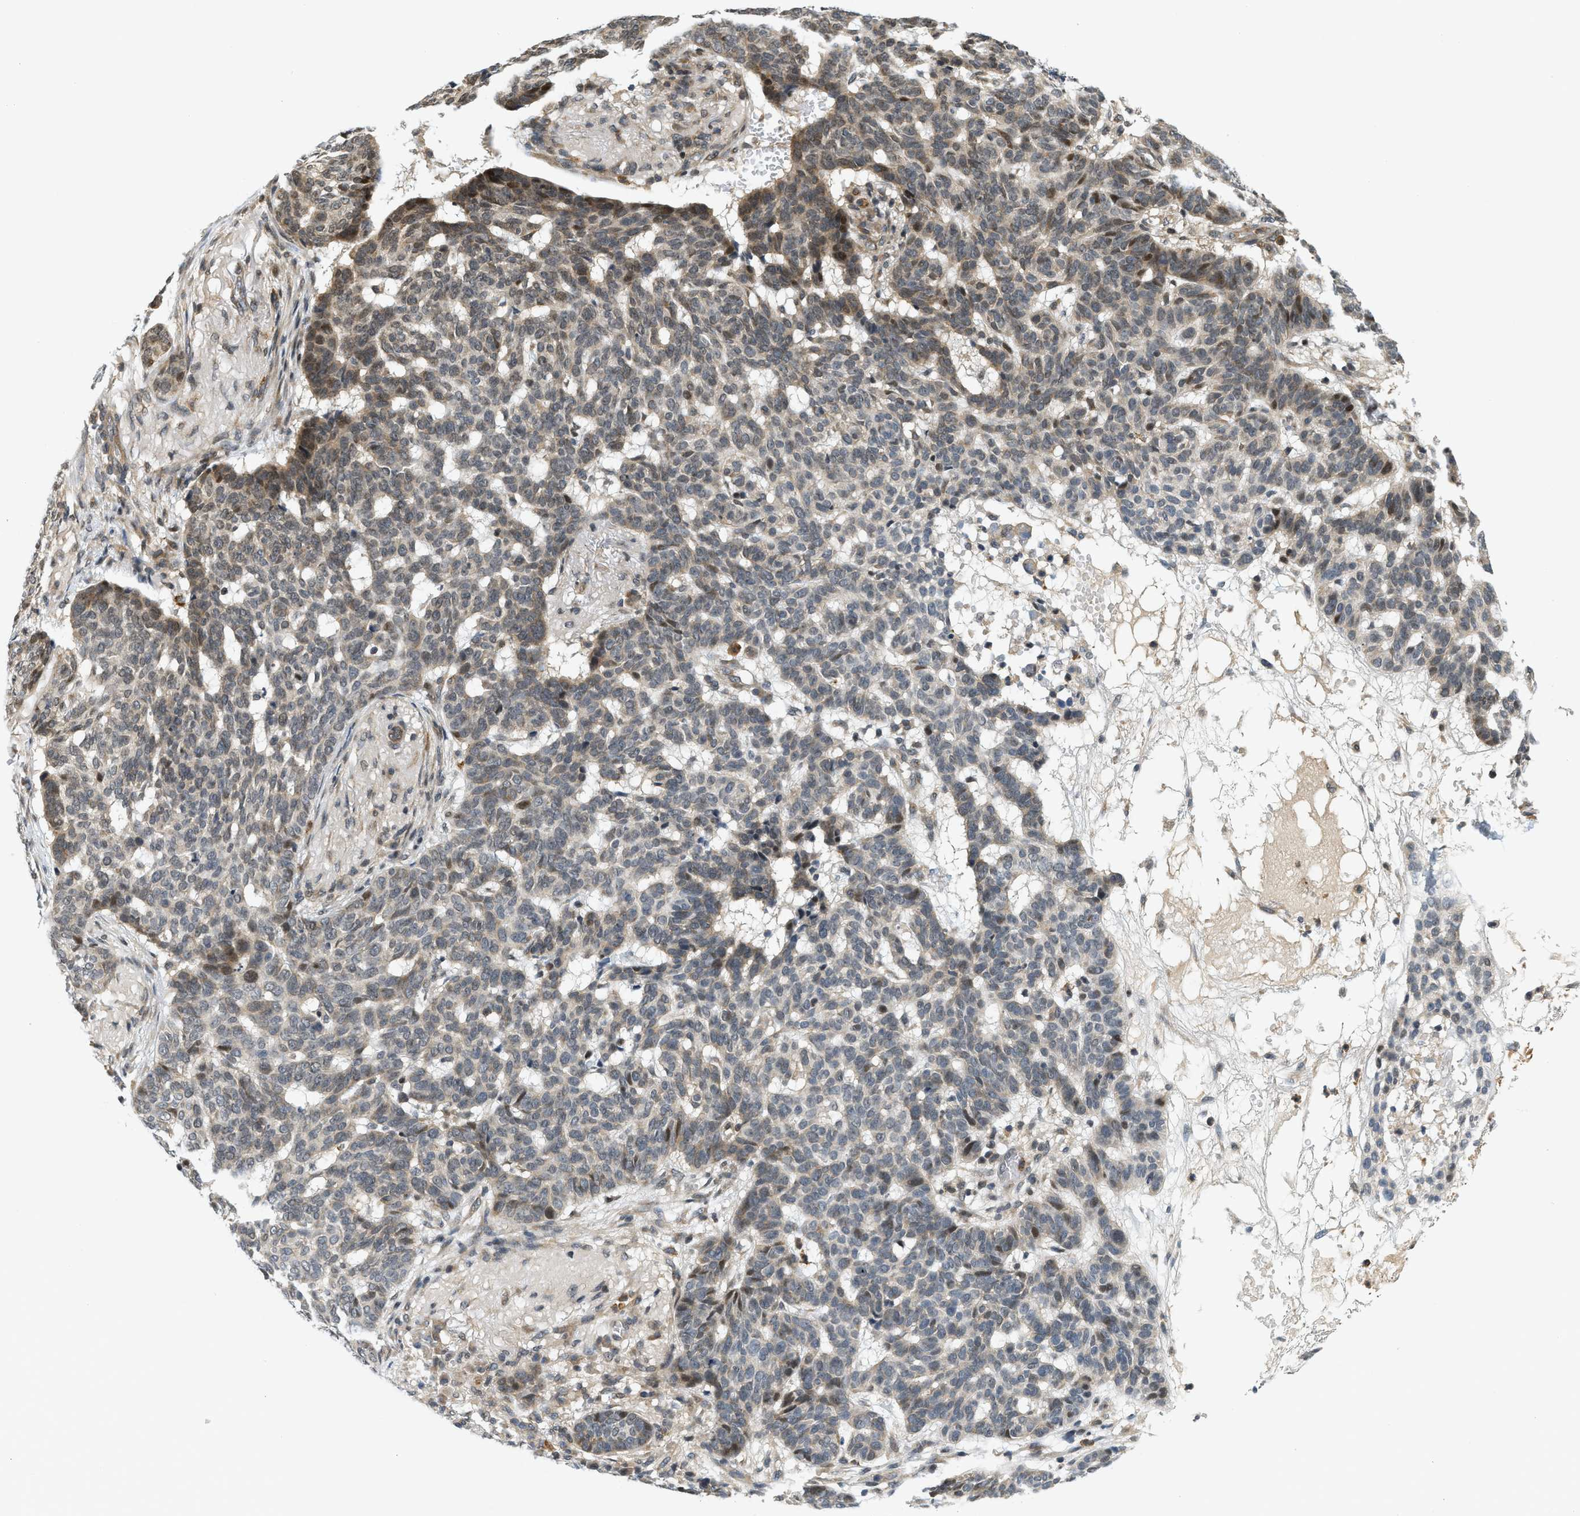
{"staining": {"intensity": "moderate", "quantity": "25%-75%", "location": "cytoplasmic/membranous"}, "tissue": "skin cancer", "cell_type": "Tumor cells", "image_type": "cancer", "snomed": [{"axis": "morphology", "description": "Basal cell carcinoma"}, {"axis": "topography", "description": "Skin"}], "caption": "IHC staining of skin basal cell carcinoma, which demonstrates medium levels of moderate cytoplasmic/membranous positivity in approximately 25%-75% of tumor cells indicating moderate cytoplasmic/membranous protein staining. The staining was performed using DAB (3,3'-diaminobenzidine) (brown) for protein detection and nuclei were counterstained in hematoxylin (blue).", "gene": "KMT2A", "patient": {"sex": "male", "age": 85}}